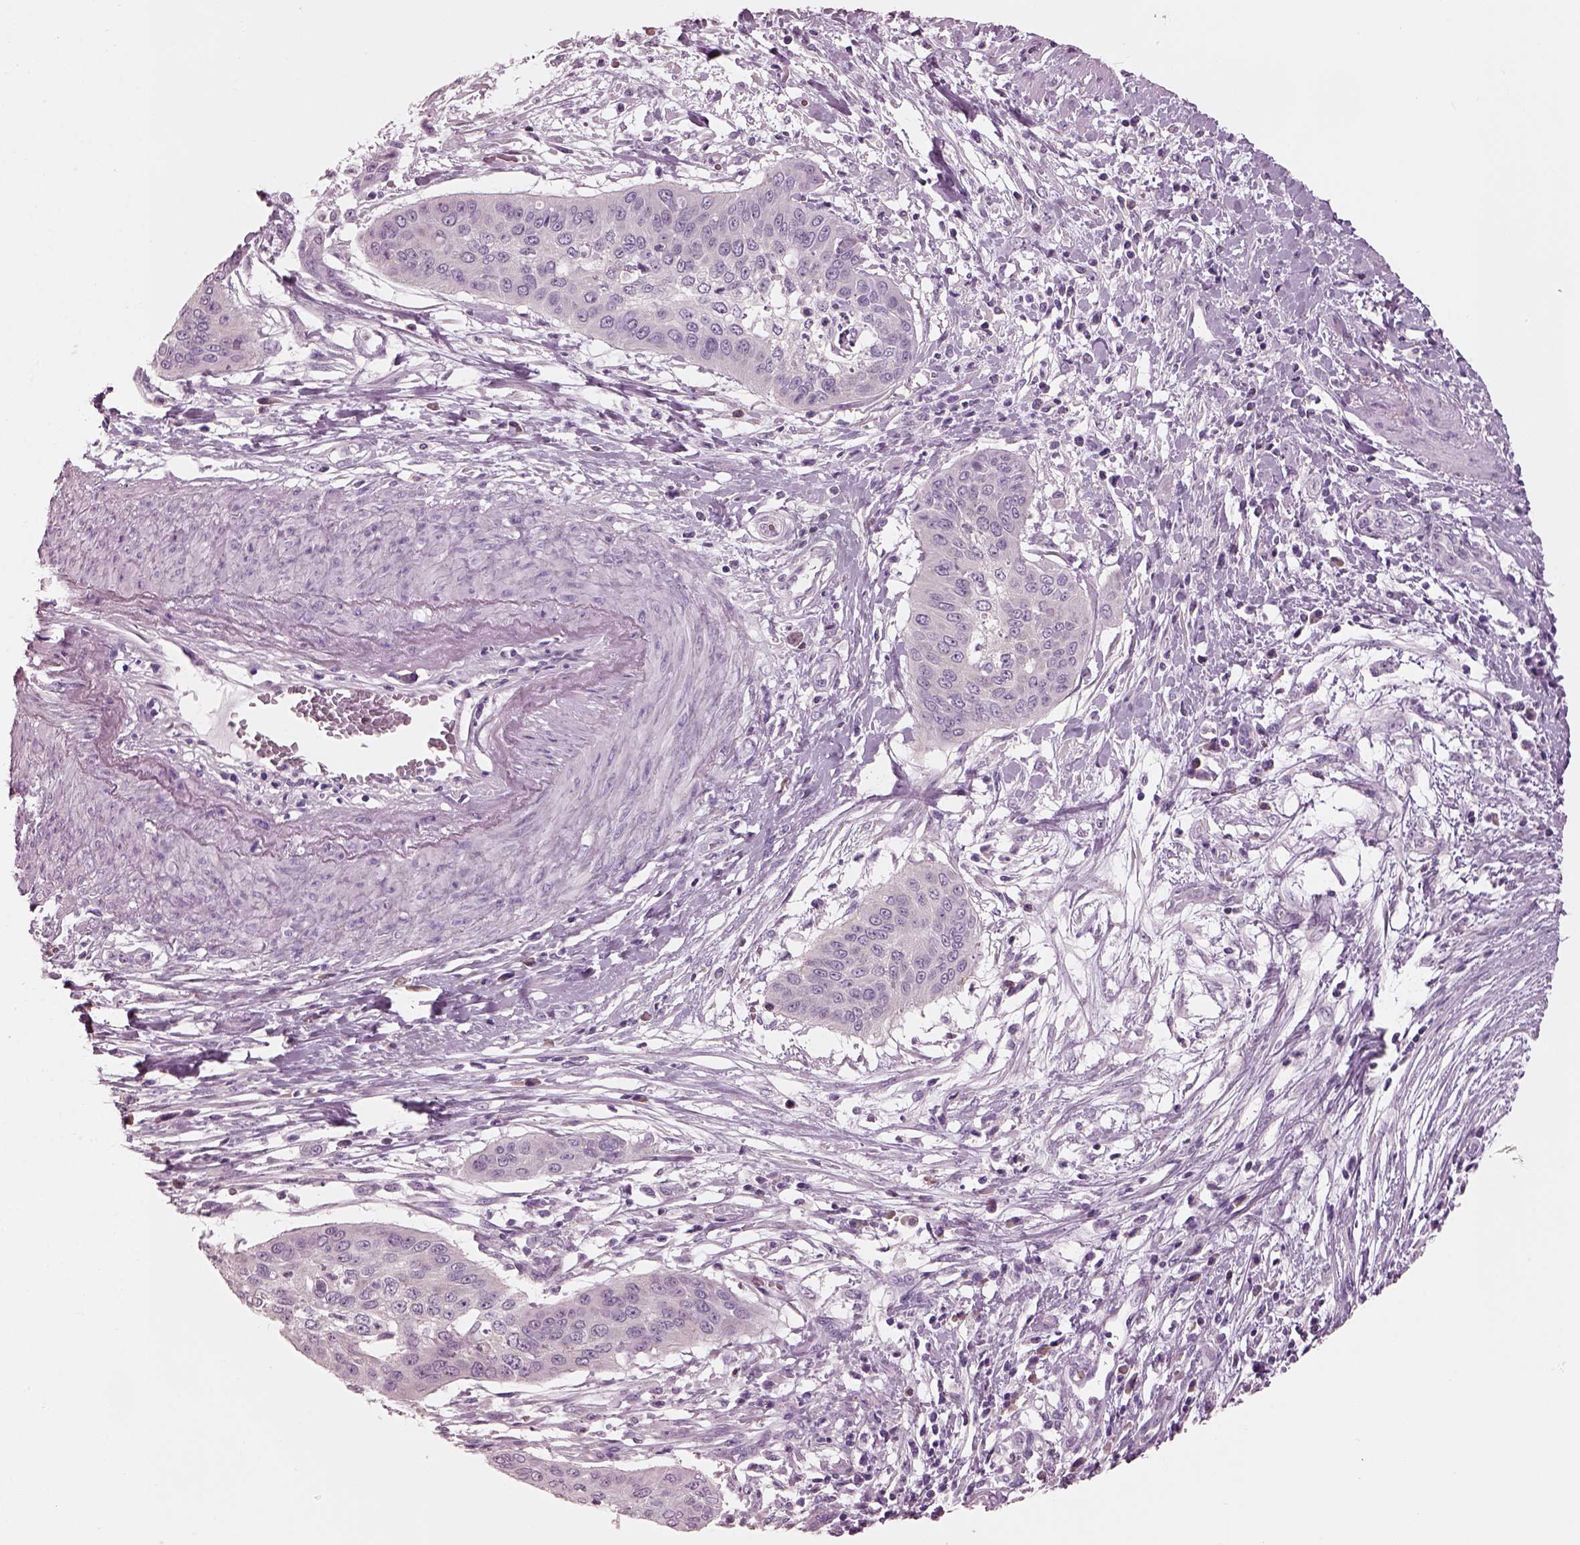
{"staining": {"intensity": "negative", "quantity": "none", "location": "none"}, "tissue": "cervical cancer", "cell_type": "Tumor cells", "image_type": "cancer", "snomed": [{"axis": "morphology", "description": "Squamous cell carcinoma, NOS"}, {"axis": "topography", "description": "Cervix"}], "caption": "DAB (3,3'-diaminobenzidine) immunohistochemical staining of cervical cancer (squamous cell carcinoma) exhibits no significant staining in tumor cells. The staining was performed using DAB (3,3'-diaminobenzidine) to visualize the protein expression in brown, while the nuclei were stained in blue with hematoxylin (Magnification: 20x).", "gene": "SLC27A2", "patient": {"sex": "female", "age": 39}}